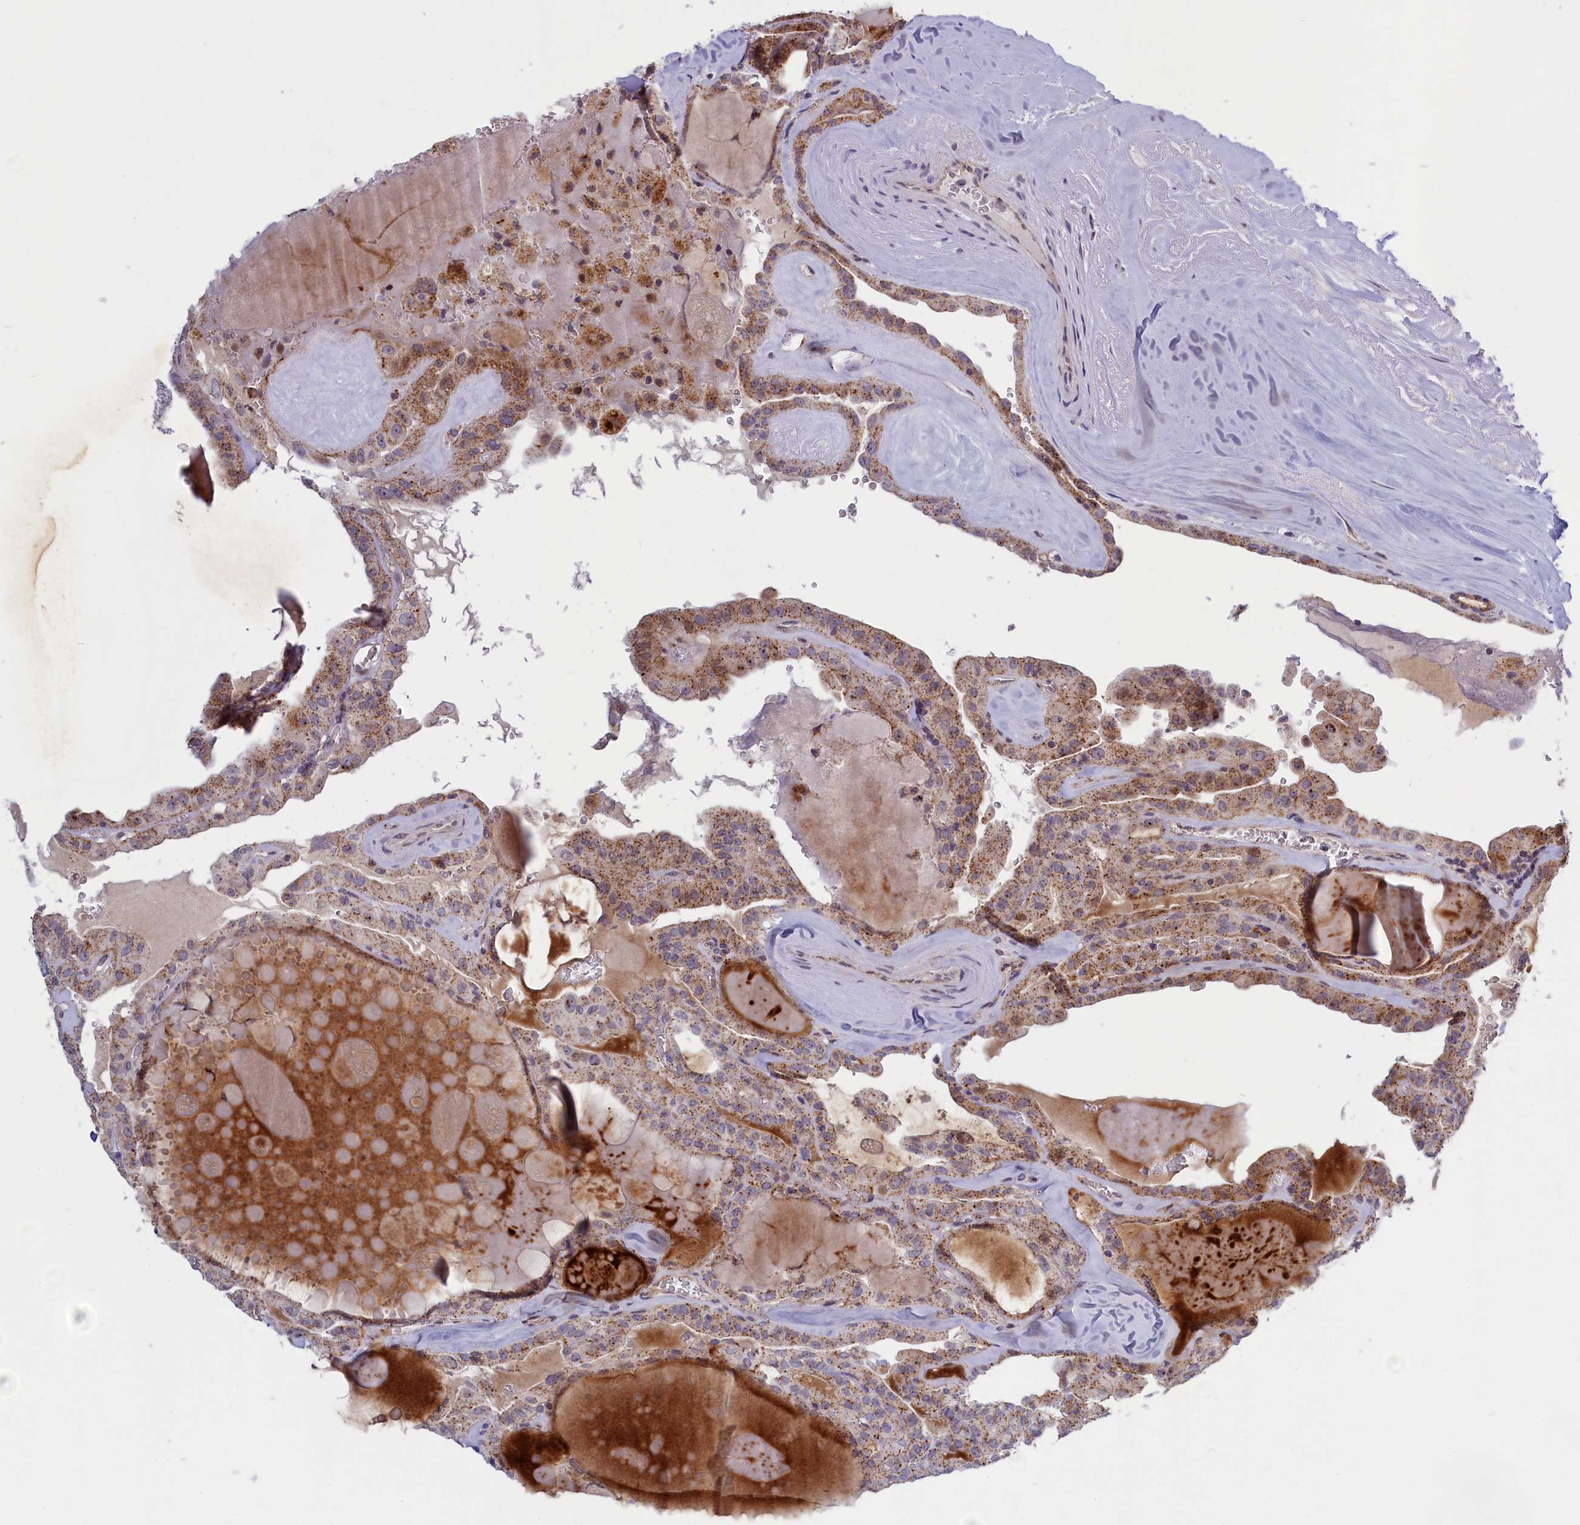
{"staining": {"intensity": "moderate", "quantity": ">75%", "location": "cytoplasmic/membranous"}, "tissue": "thyroid cancer", "cell_type": "Tumor cells", "image_type": "cancer", "snomed": [{"axis": "morphology", "description": "Papillary adenocarcinoma, NOS"}, {"axis": "topography", "description": "Thyroid gland"}], "caption": "Papillary adenocarcinoma (thyroid) was stained to show a protein in brown. There is medium levels of moderate cytoplasmic/membranous staining in approximately >75% of tumor cells.", "gene": "HYKK", "patient": {"sex": "male", "age": 52}}